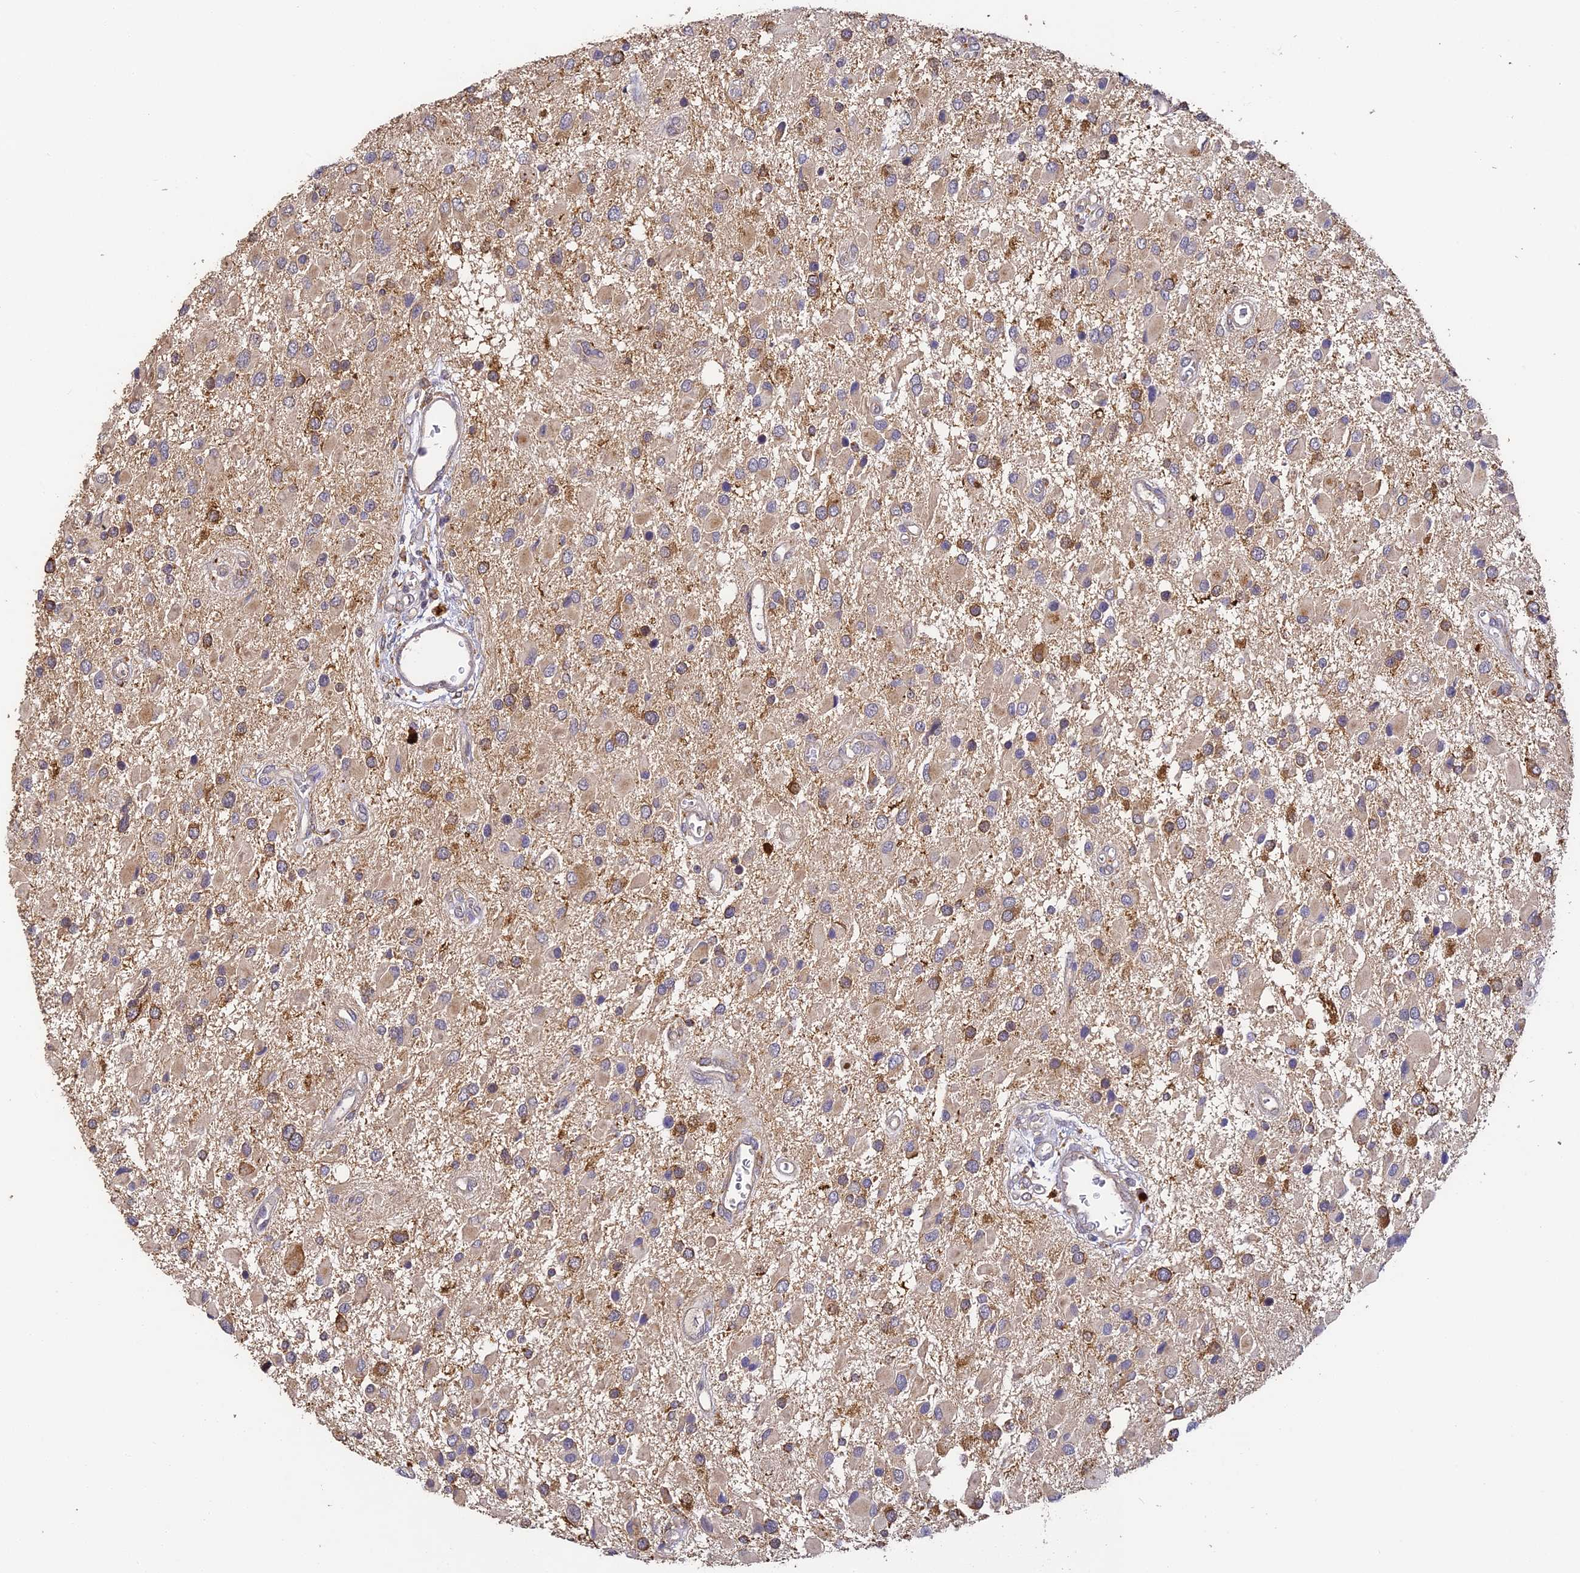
{"staining": {"intensity": "strong", "quantity": "<25%", "location": "cytoplasmic/membranous"}, "tissue": "glioma", "cell_type": "Tumor cells", "image_type": "cancer", "snomed": [{"axis": "morphology", "description": "Glioma, malignant, High grade"}, {"axis": "topography", "description": "Brain"}], "caption": "This image displays glioma stained with immunohistochemistry (IHC) to label a protein in brown. The cytoplasmic/membranous of tumor cells show strong positivity for the protein. Nuclei are counter-stained blue.", "gene": "YAE1", "patient": {"sex": "male", "age": 53}}